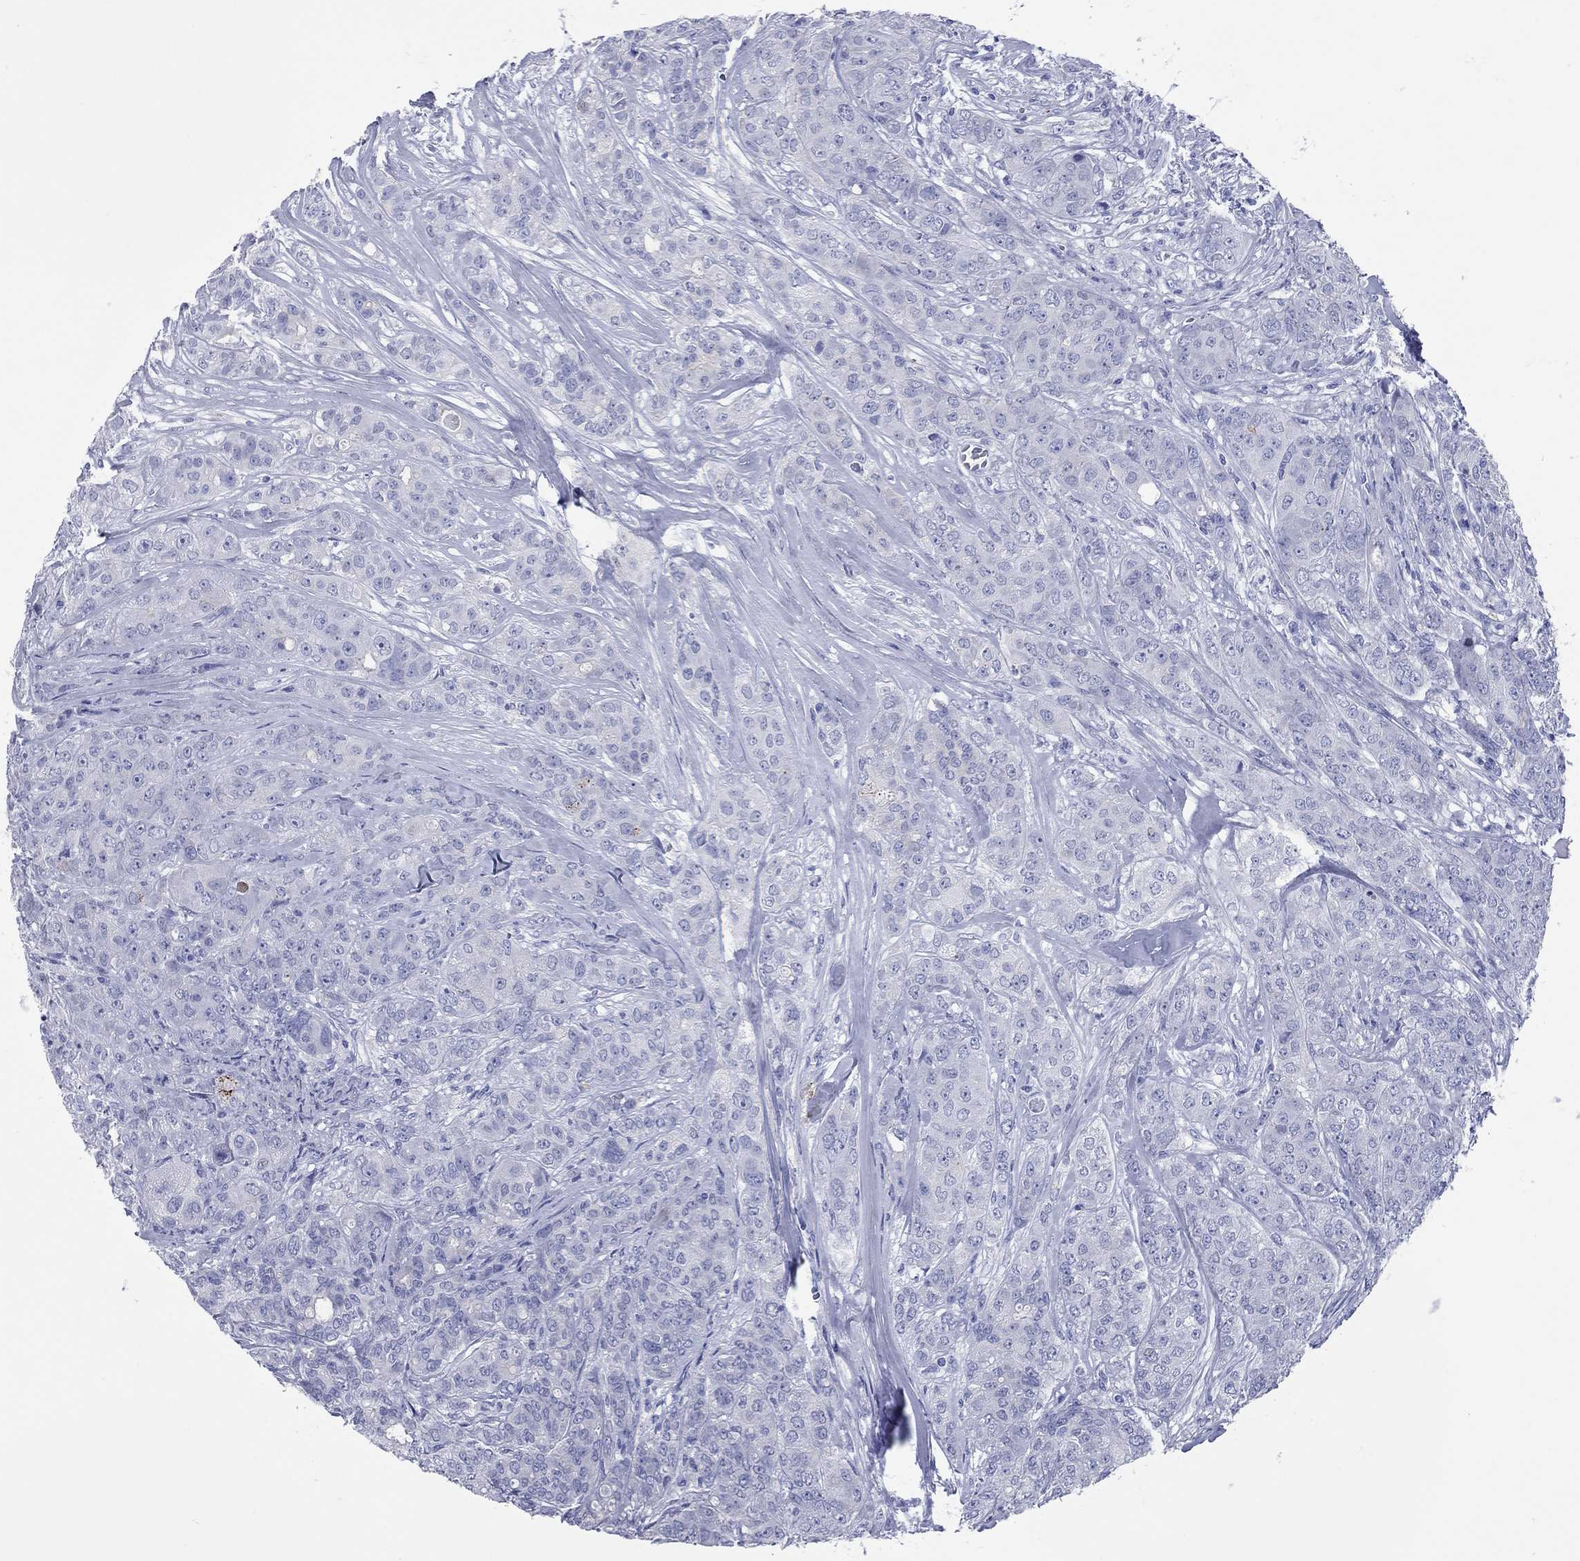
{"staining": {"intensity": "negative", "quantity": "none", "location": "none"}, "tissue": "breast cancer", "cell_type": "Tumor cells", "image_type": "cancer", "snomed": [{"axis": "morphology", "description": "Duct carcinoma"}, {"axis": "topography", "description": "Breast"}], "caption": "Immunohistochemistry (IHC) image of neoplastic tissue: human breast cancer (infiltrating ductal carcinoma) stained with DAB (3,3'-diaminobenzidine) displays no significant protein staining in tumor cells. Nuclei are stained in blue.", "gene": "CCNA1", "patient": {"sex": "female", "age": 43}}